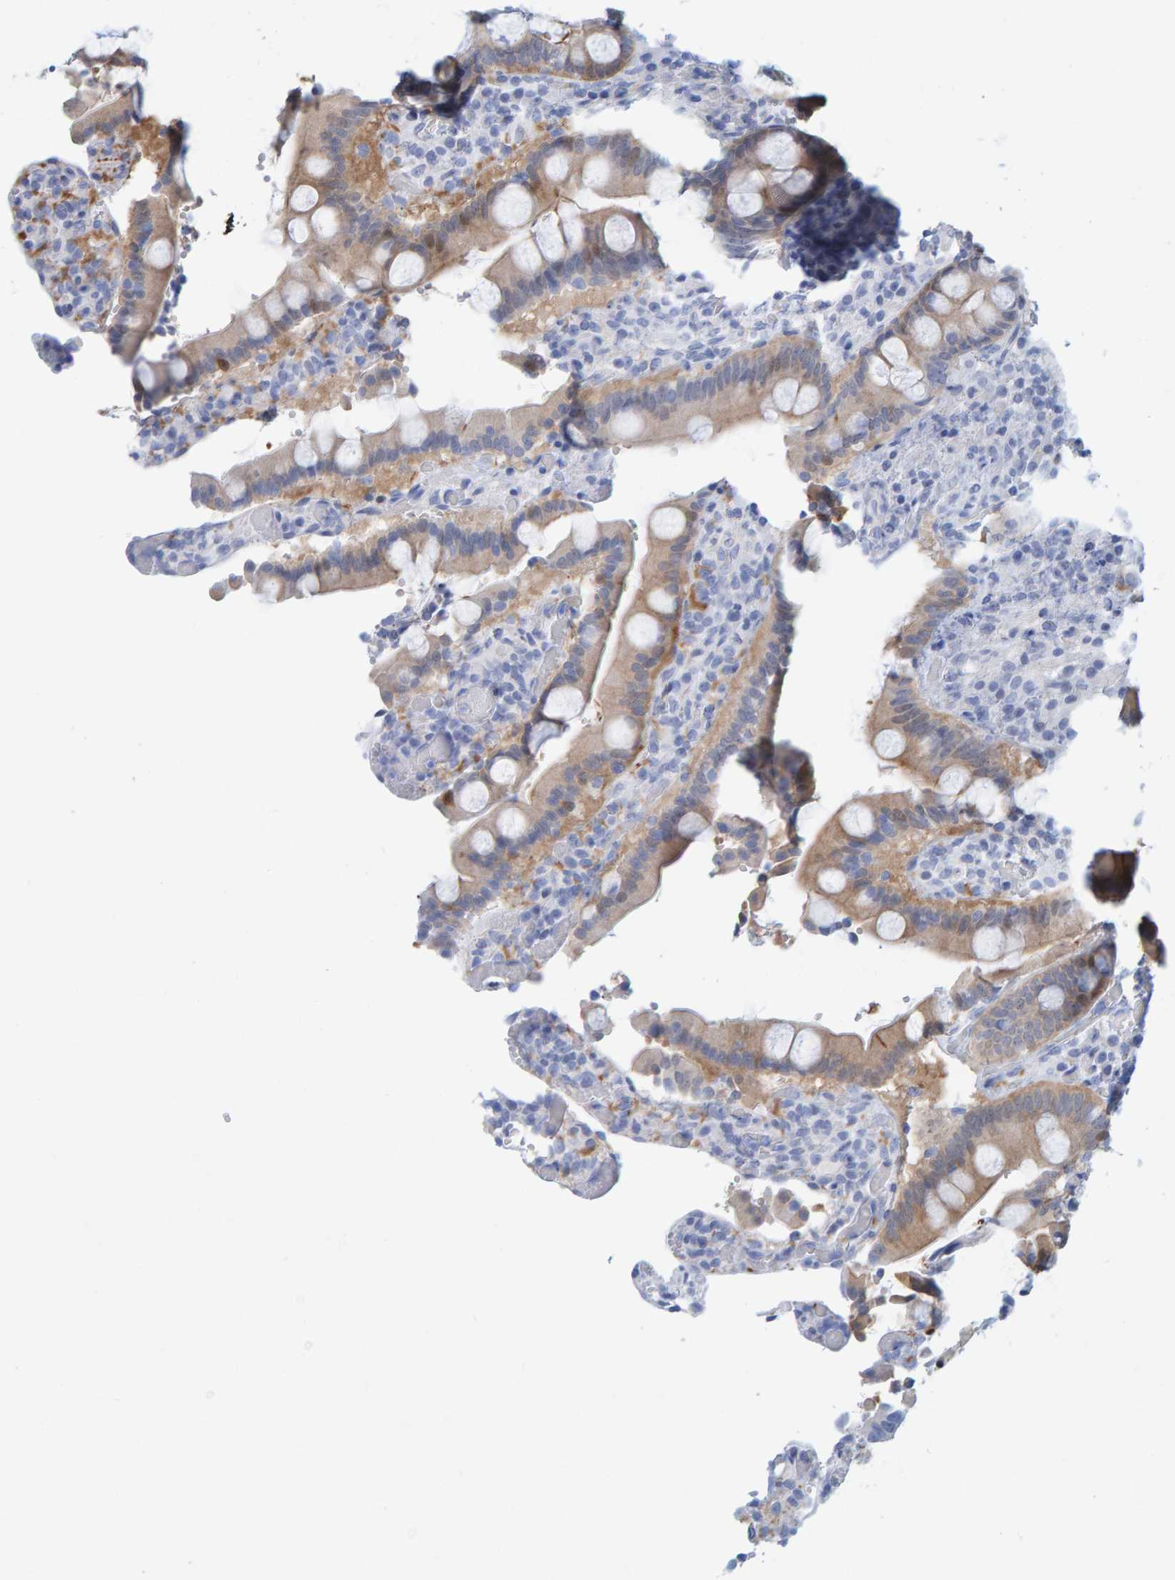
{"staining": {"intensity": "moderate", "quantity": "25%-75%", "location": "cytoplasmic/membranous"}, "tissue": "duodenum", "cell_type": "Glandular cells", "image_type": "normal", "snomed": [{"axis": "morphology", "description": "Normal tissue, NOS"}, {"axis": "topography", "description": "Small intestine, NOS"}], "caption": "A high-resolution histopathology image shows IHC staining of benign duodenum, which reveals moderate cytoplasmic/membranous staining in approximately 25%-75% of glandular cells. The protein is shown in brown color, while the nuclei are stained blue.", "gene": "KLHL11", "patient": {"sex": "female", "age": 71}}